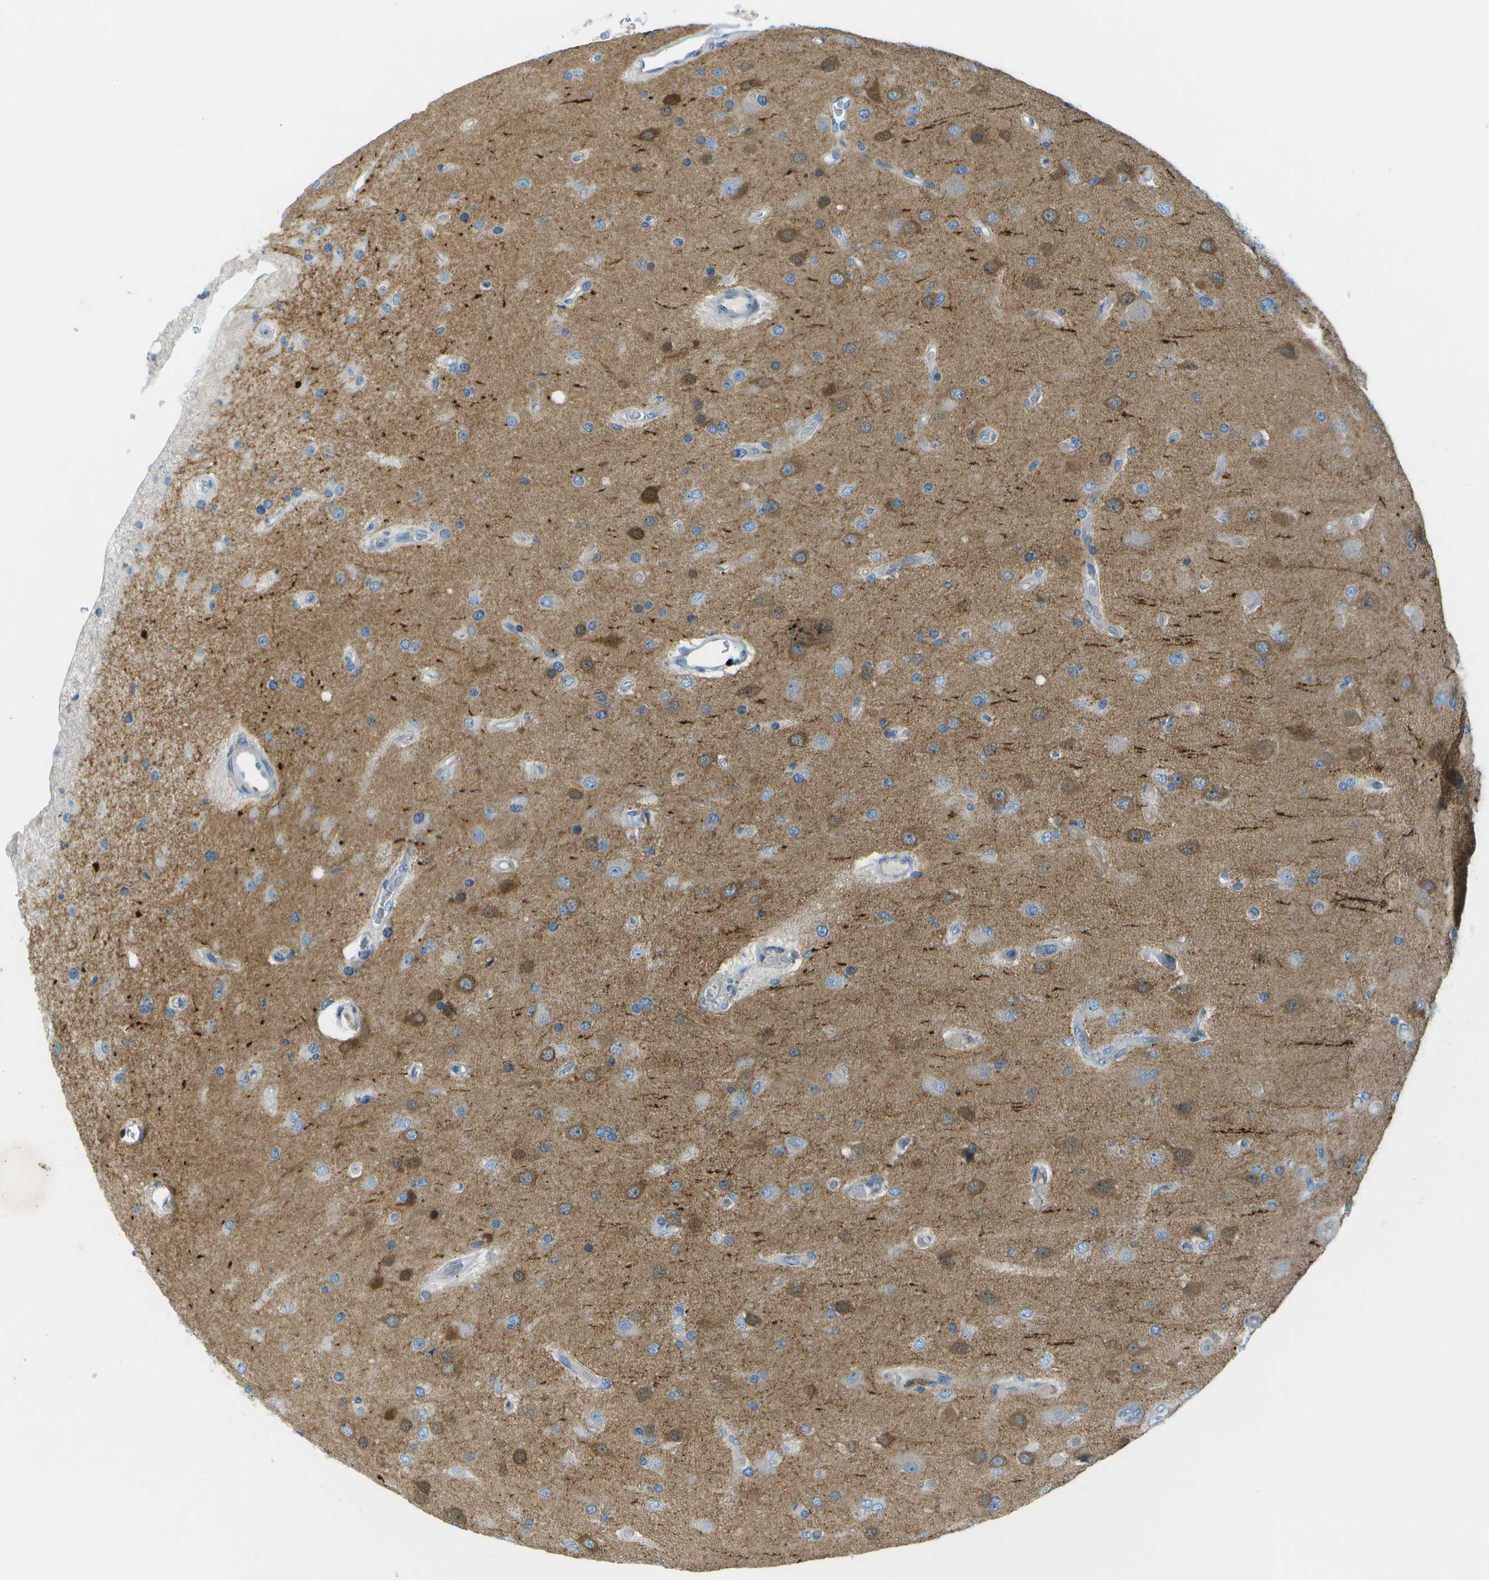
{"staining": {"intensity": "moderate", "quantity": "25%-75%", "location": "cytoplasmic/membranous"}, "tissue": "glioma", "cell_type": "Tumor cells", "image_type": "cancer", "snomed": [{"axis": "morphology", "description": "Normal tissue, NOS"}, {"axis": "morphology", "description": "Glioma, malignant, High grade"}, {"axis": "topography", "description": "Cerebral cortex"}], "caption": "IHC image of neoplastic tissue: glioma stained using immunohistochemistry (IHC) shows medium levels of moderate protein expression localized specifically in the cytoplasmic/membranous of tumor cells, appearing as a cytoplasmic/membranous brown color.", "gene": "LRRC66", "patient": {"sex": "male", "age": 77}}